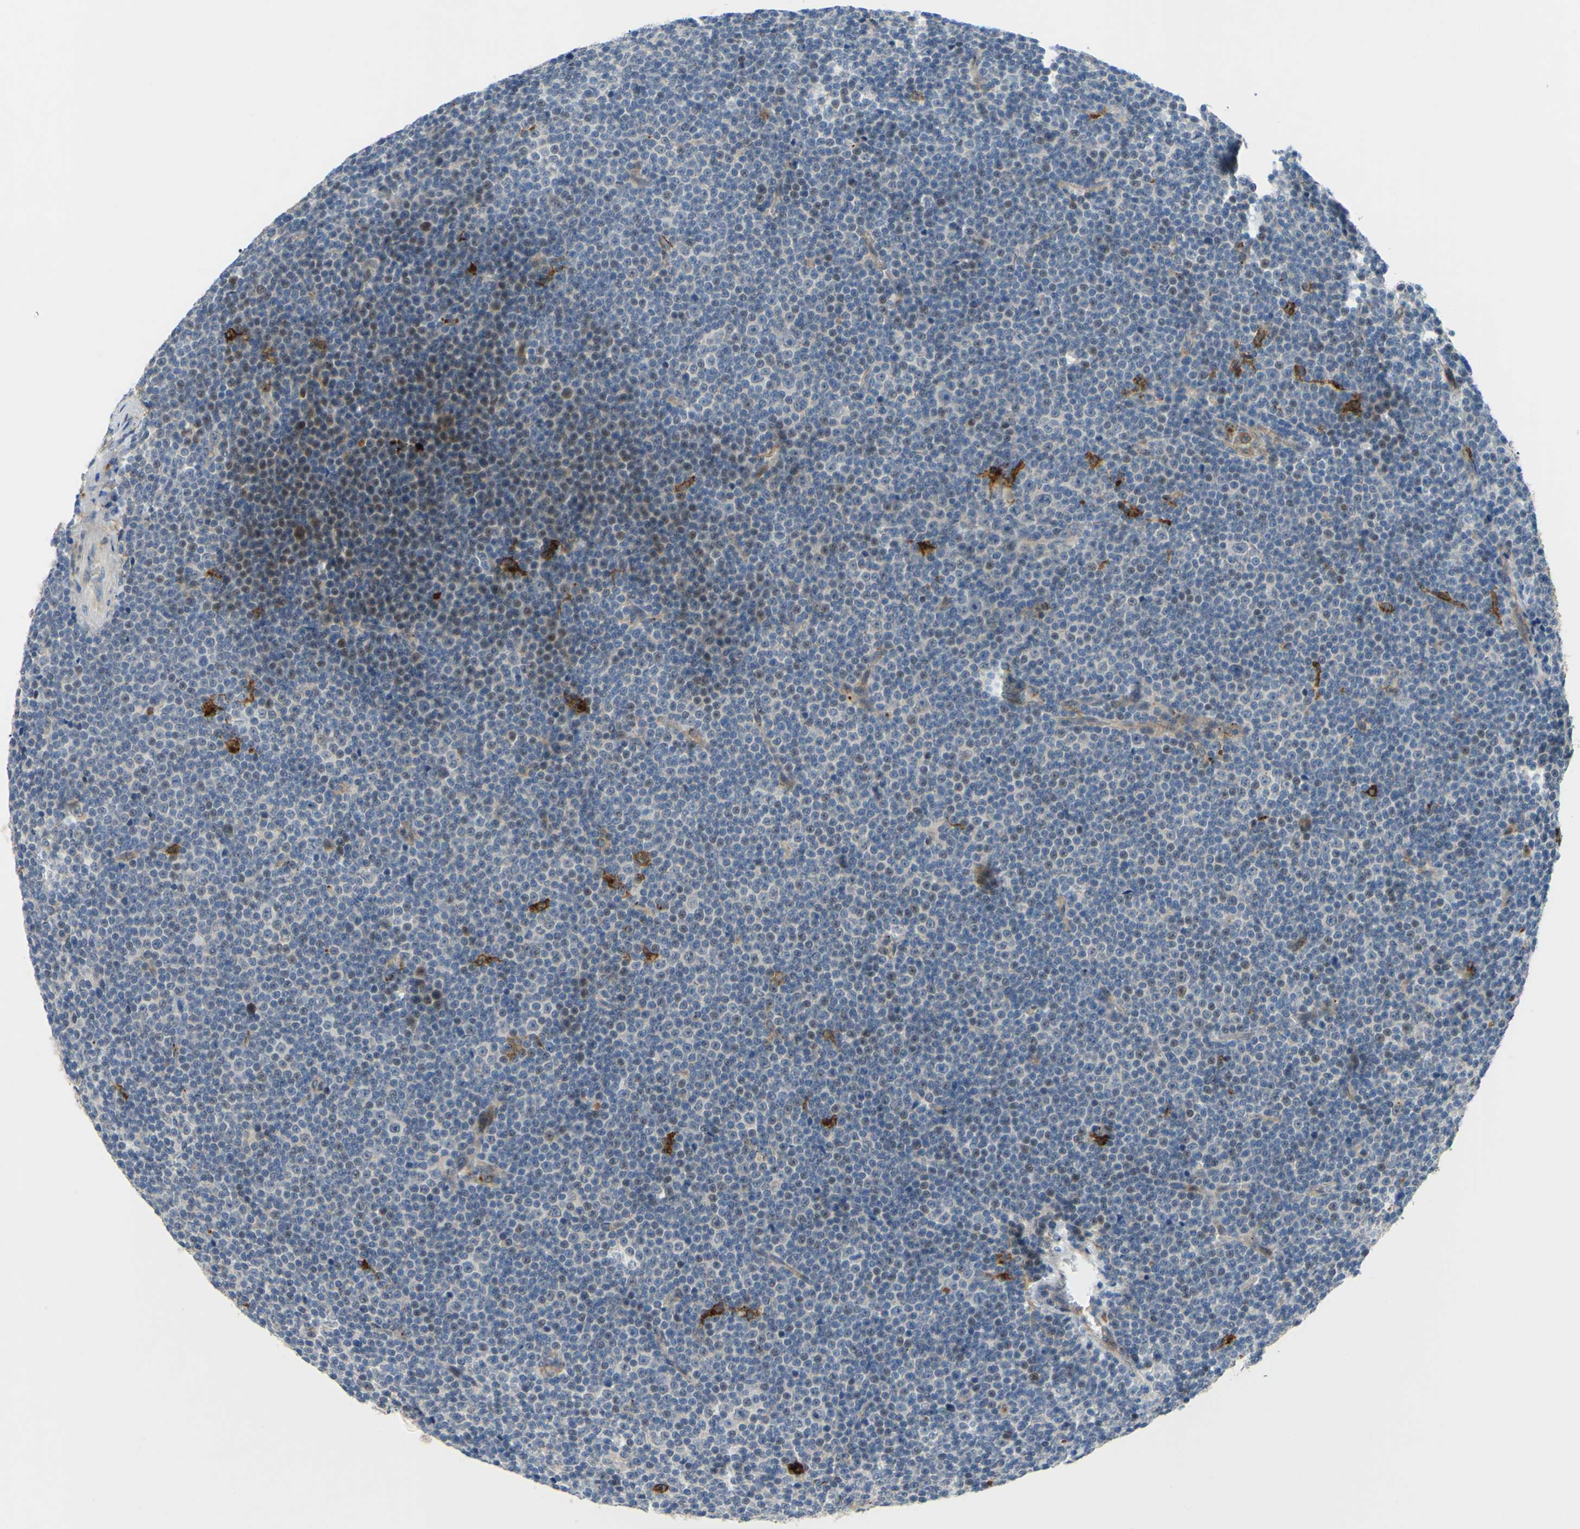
{"staining": {"intensity": "weak", "quantity": "25%-75%", "location": "nuclear"}, "tissue": "lymphoma", "cell_type": "Tumor cells", "image_type": "cancer", "snomed": [{"axis": "morphology", "description": "Malignant lymphoma, non-Hodgkin's type, Low grade"}, {"axis": "topography", "description": "Lymph node"}], "caption": "Lymphoma tissue reveals weak nuclear staining in about 25%-75% of tumor cells (Stains: DAB (3,3'-diaminobenzidine) in brown, nuclei in blue, Microscopy: brightfield microscopy at high magnification).", "gene": "ARHGAP1", "patient": {"sex": "female", "age": 67}}